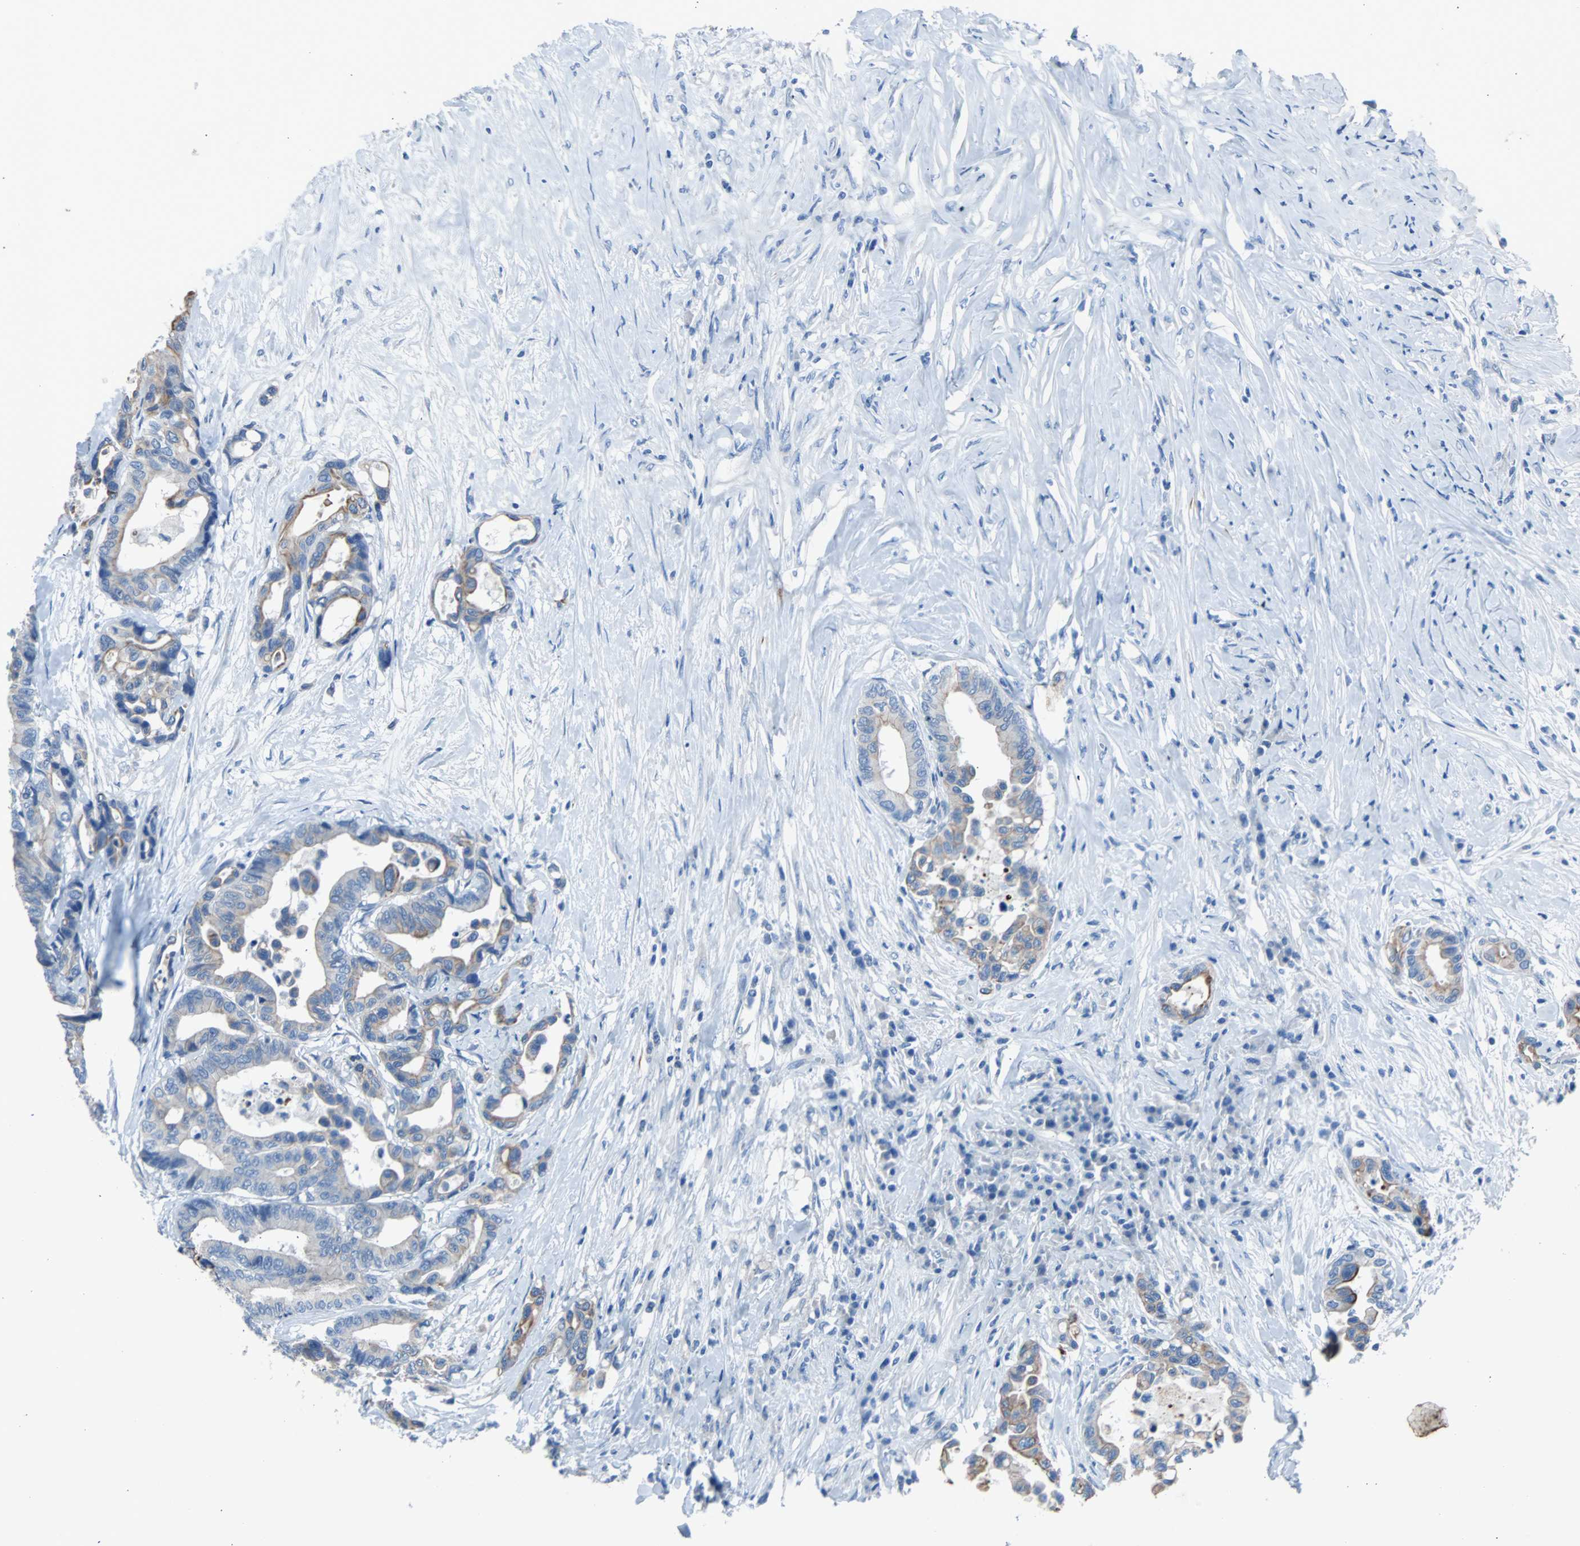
{"staining": {"intensity": "moderate", "quantity": "25%-75%", "location": "cytoplasmic/membranous"}, "tissue": "colorectal cancer", "cell_type": "Tumor cells", "image_type": "cancer", "snomed": [{"axis": "morphology", "description": "Normal tissue, NOS"}, {"axis": "morphology", "description": "Adenocarcinoma, NOS"}, {"axis": "topography", "description": "Colon"}], "caption": "About 25%-75% of tumor cells in human colorectal cancer display moderate cytoplasmic/membranous protein positivity as visualized by brown immunohistochemical staining.", "gene": "KRT7", "patient": {"sex": "male", "age": 82}}